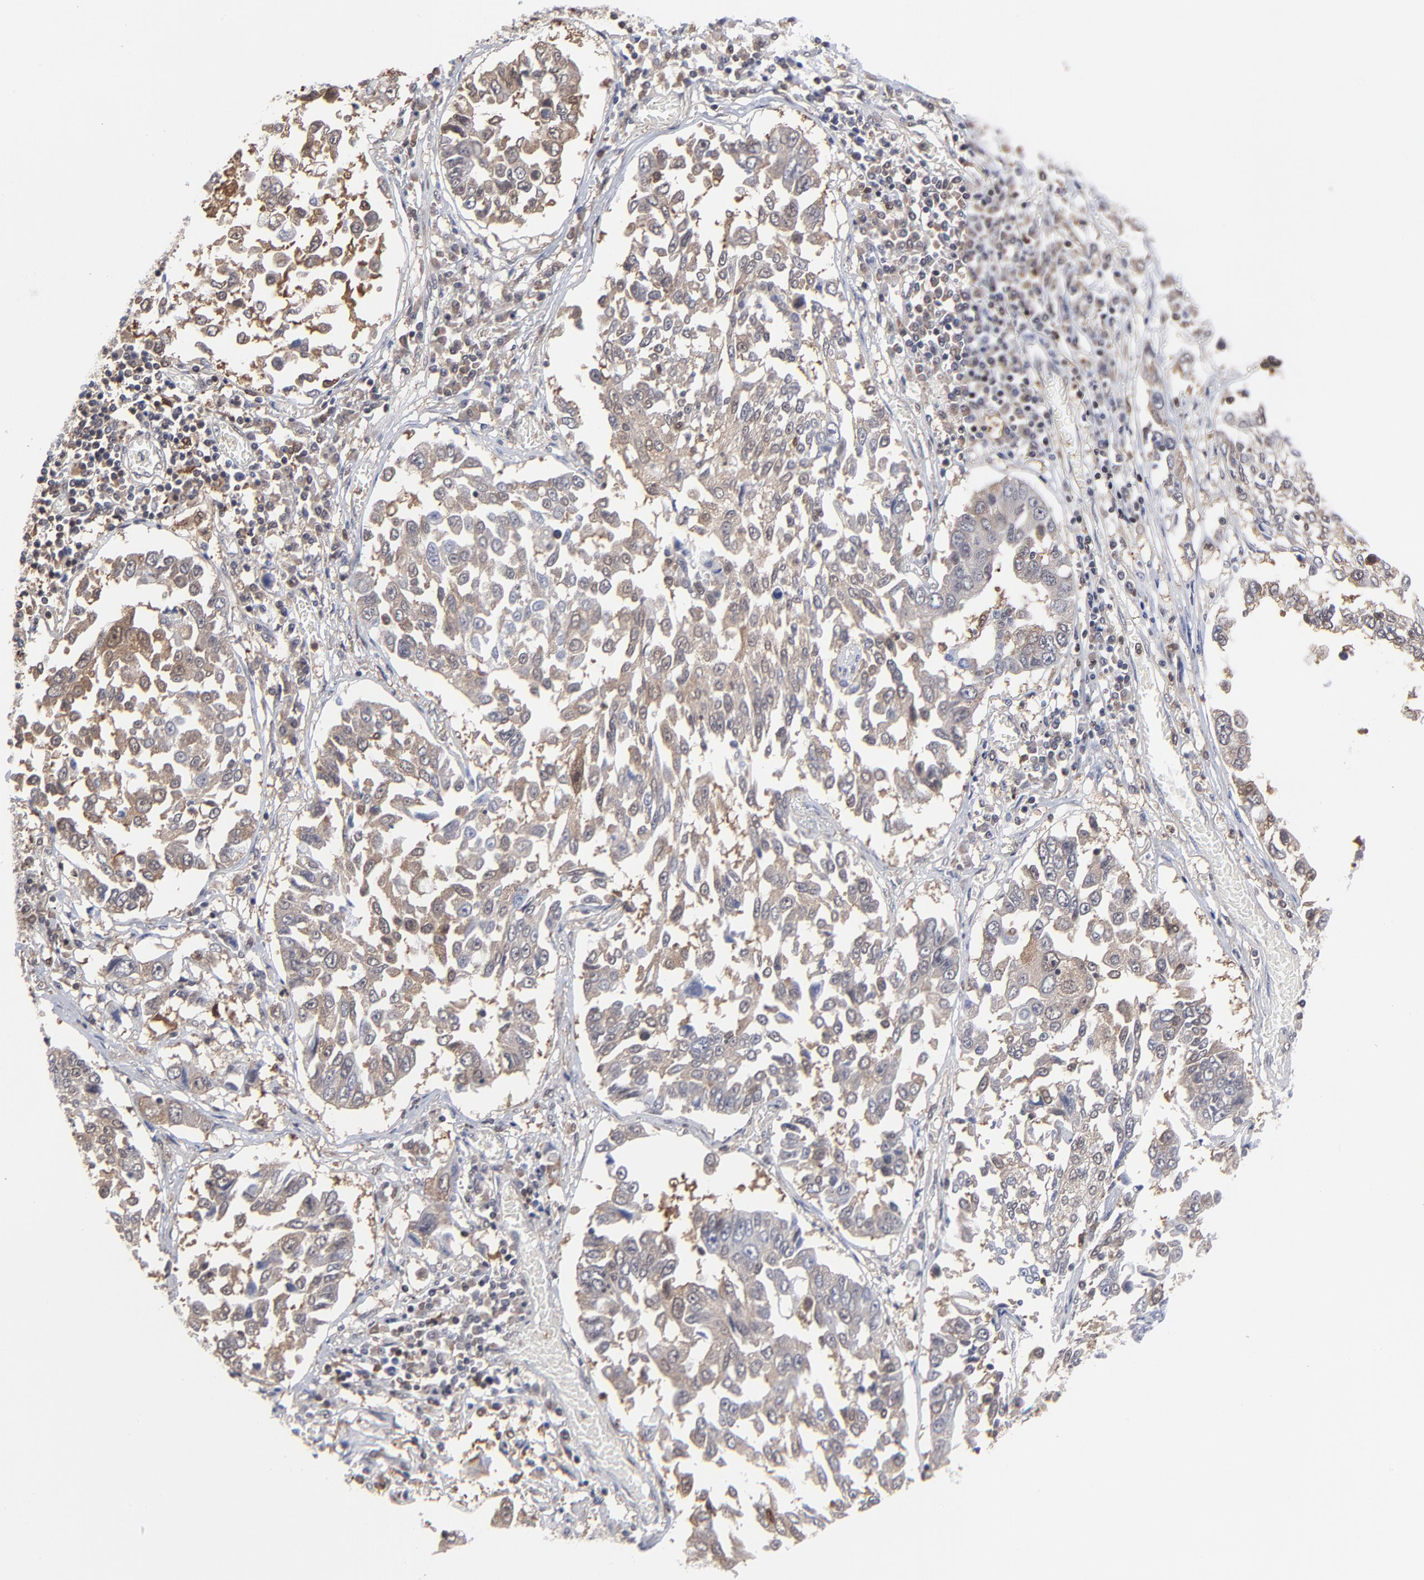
{"staining": {"intensity": "weak", "quantity": ">75%", "location": "cytoplasmic/membranous"}, "tissue": "lung cancer", "cell_type": "Tumor cells", "image_type": "cancer", "snomed": [{"axis": "morphology", "description": "Squamous cell carcinoma, NOS"}, {"axis": "topography", "description": "Lung"}], "caption": "The image demonstrates immunohistochemical staining of lung squamous cell carcinoma. There is weak cytoplasmic/membranous positivity is identified in about >75% of tumor cells.", "gene": "MAP2K1", "patient": {"sex": "male", "age": 71}}